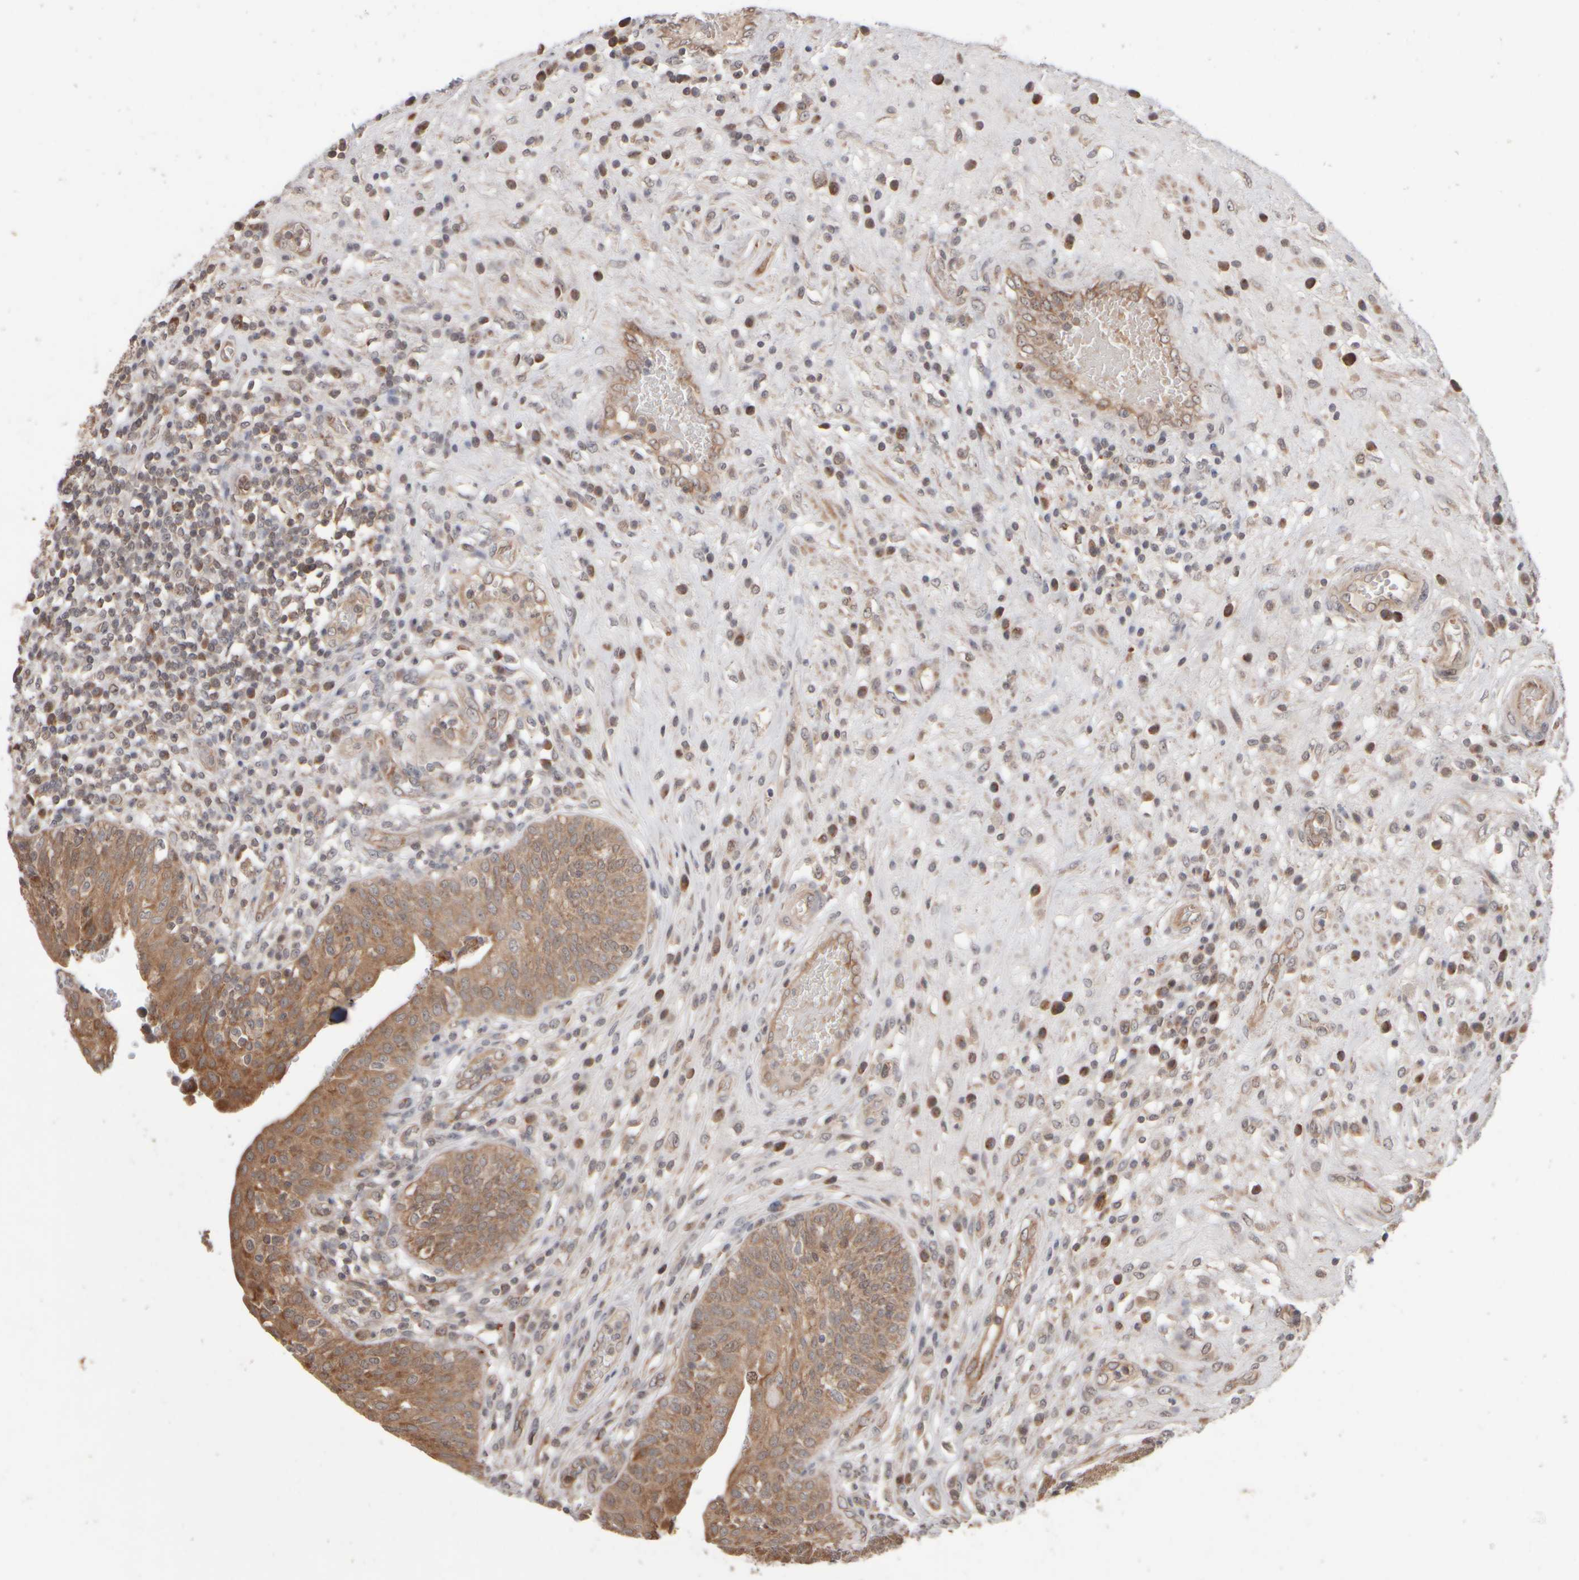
{"staining": {"intensity": "moderate", "quantity": ">75%", "location": "cytoplasmic/membranous"}, "tissue": "urinary bladder", "cell_type": "Urothelial cells", "image_type": "normal", "snomed": [{"axis": "morphology", "description": "Normal tissue, NOS"}, {"axis": "topography", "description": "Urinary bladder"}], "caption": "The image exhibits staining of normal urinary bladder, revealing moderate cytoplasmic/membranous protein expression (brown color) within urothelial cells. (Stains: DAB in brown, nuclei in blue, Microscopy: brightfield microscopy at high magnification).", "gene": "ABHD11", "patient": {"sex": "female", "age": 62}}